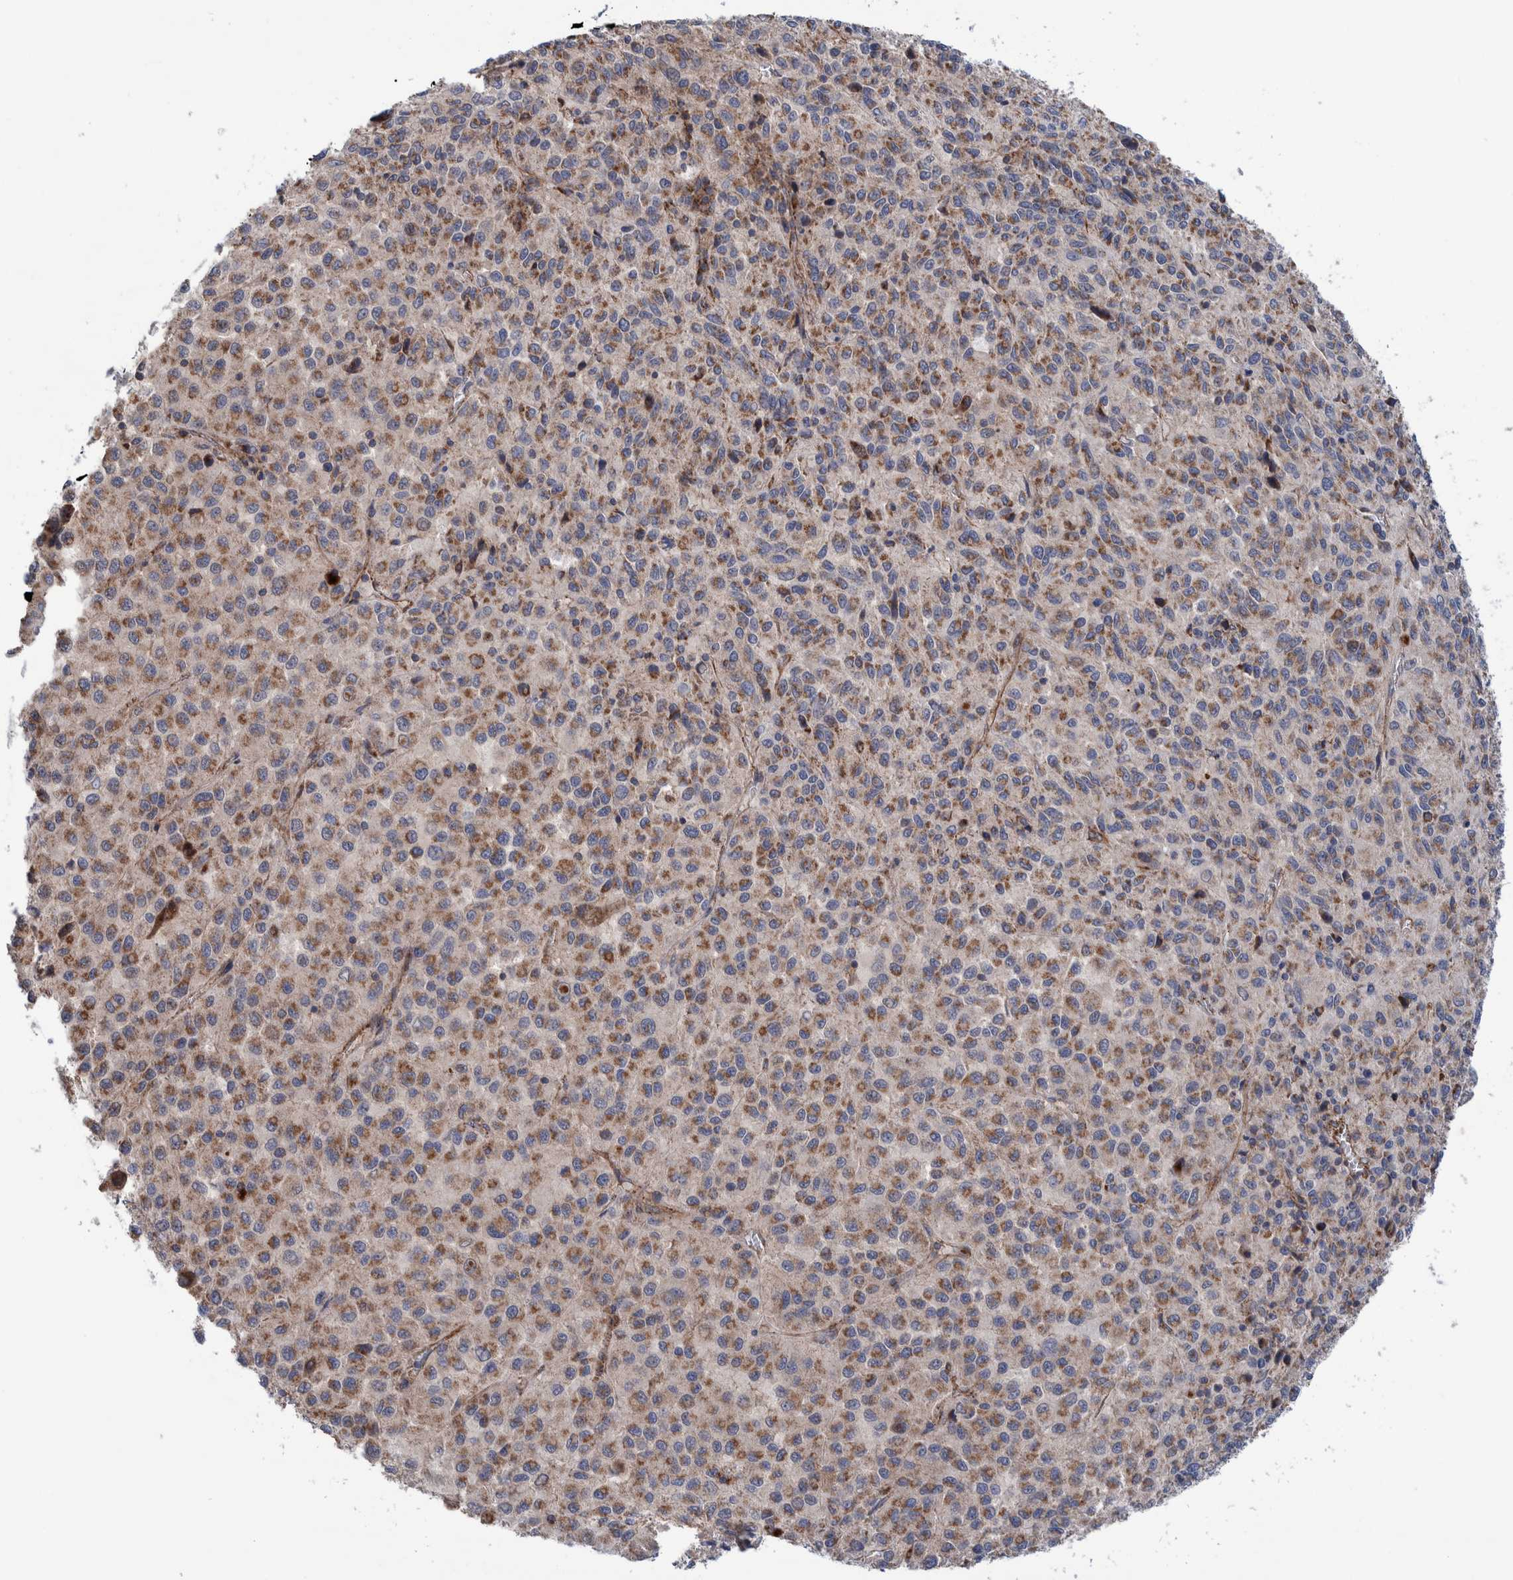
{"staining": {"intensity": "moderate", "quantity": ">75%", "location": "cytoplasmic/membranous"}, "tissue": "melanoma", "cell_type": "Tumor cells", "image_type": "cancer", "snomed": [{"axis": "morphology", "description": "Malignant melanoma, Metastatic site"}, {"axis": "topography", "description": "Lung"}], "caption": "Moderate cytoplasmic/membranous expression is appreciated in about >75% of tumor cells in melanoma.", "gene": "SLC25A10", "patient": {"sex": "male", "age": 64}}